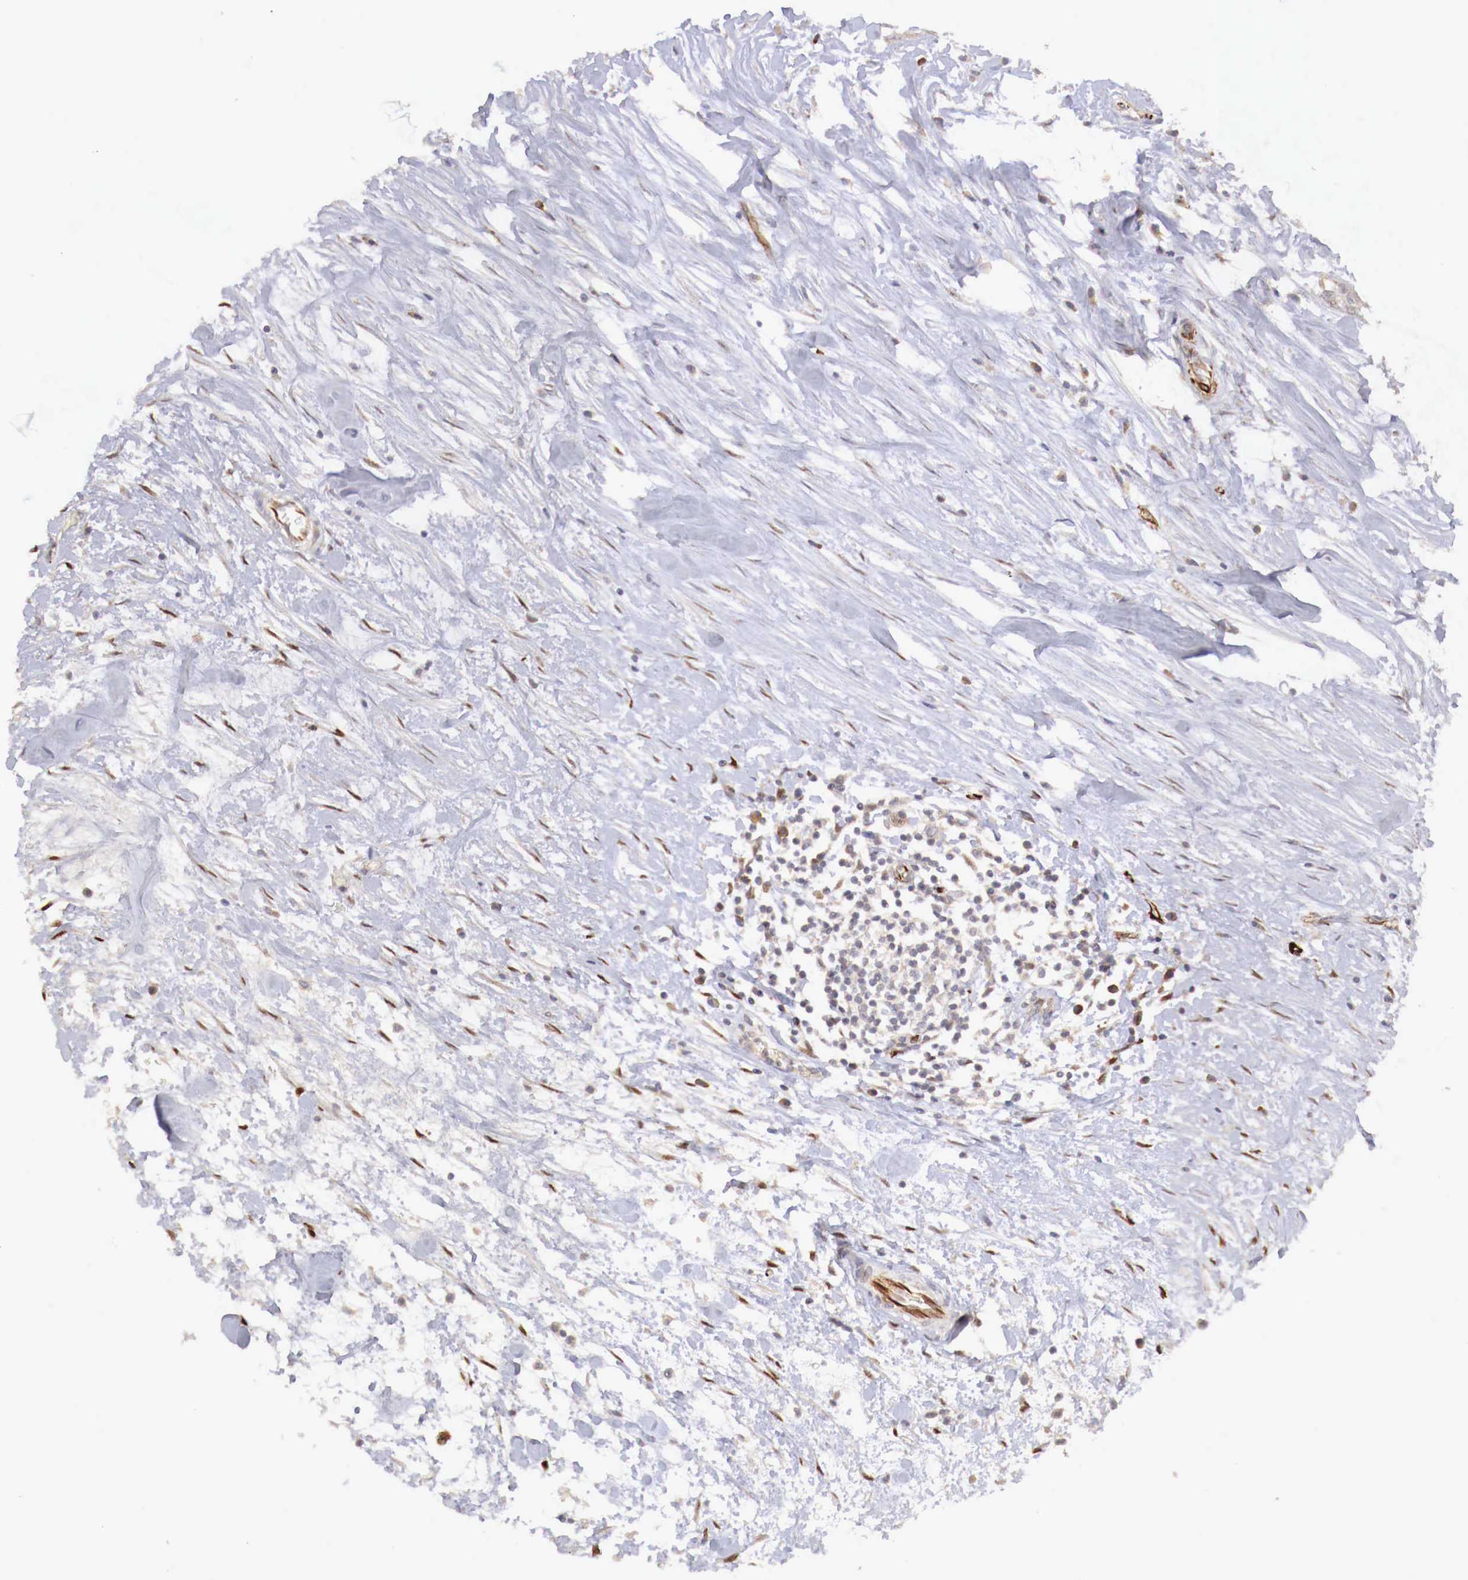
{"staining": {"intensity": "negative", "quantity": "none", "location": "none"}, "tissue": "colorectal cancer", "cell_type": "Tumor cells", "image_type": "cancer", "snomed": [{"axis": "morphology", "description": "Adenocarcinoma, NOS"}, {"axis": "topography", "description": "Rectum"}], "caption": "High magnification brightfield microscopy of colorectal adenocarcinoma stained with DAB (brown) and counterstained with hematoxylin (blue): tumor cells show no significant staining.", "gene": "WT1", "patient": {"sex": "female", "age": 57}}